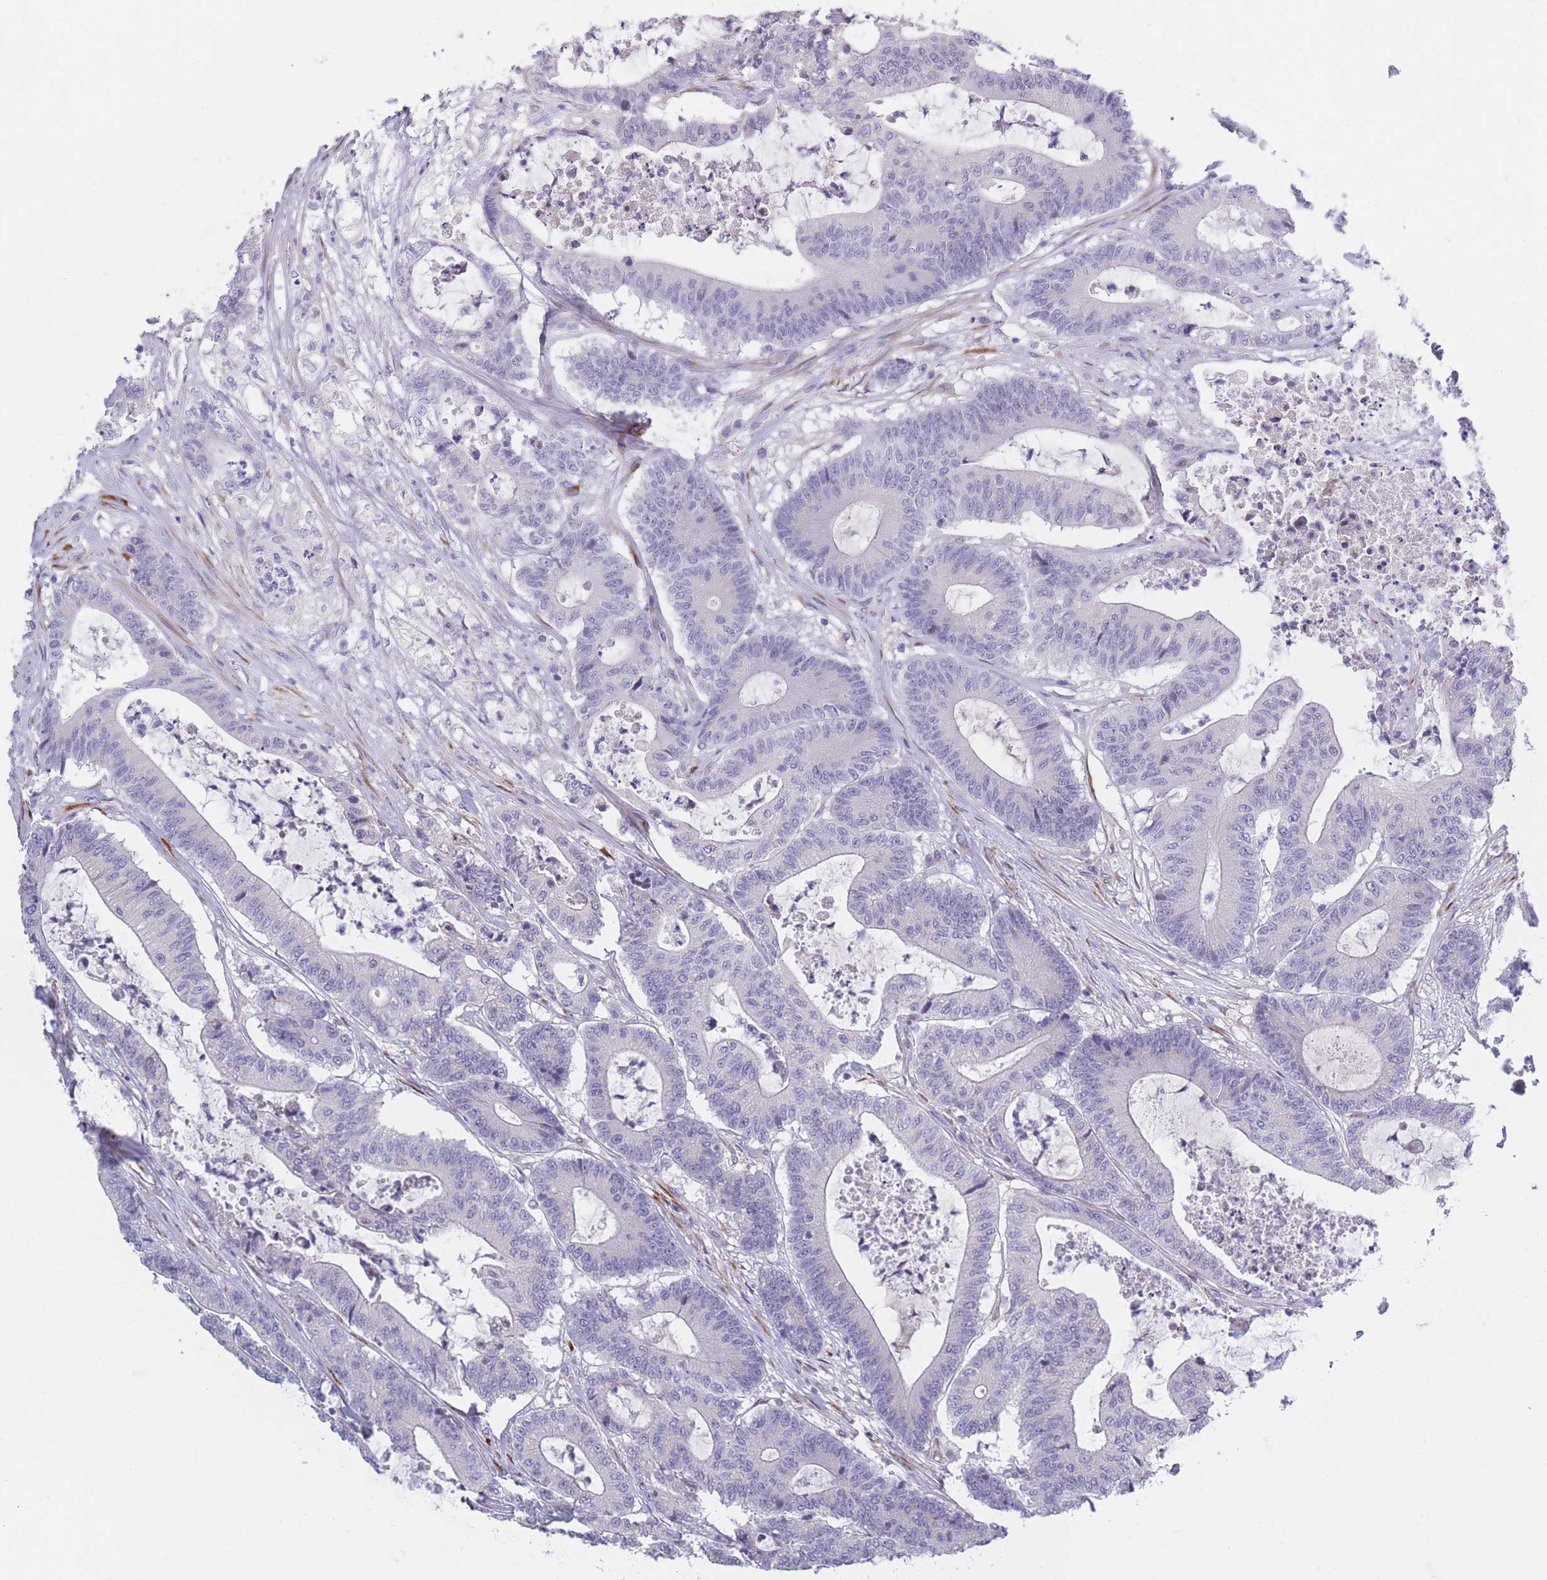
{"staining": {"intensity": "negative", "quantity": "none", "location": "none"}, "tissue": "colorectal cancer", "cell_type": "Tumor cells", "image_type": "cancer", "snomed": [{"axis": "morphology", "description": "Adenocarcinoma, NOS"}, {"axis": "topography", "description": "Colon"}], "caption": "IHC micrograph of neoplastic tissue: human adenocarcinoma (colorectal) stained with DAB (3,3'-diaminobenzidine) shows no significant protein staining in tumor cells.", "gene": "CCNQ", "patient": {"sex": "female", "age": 84}}